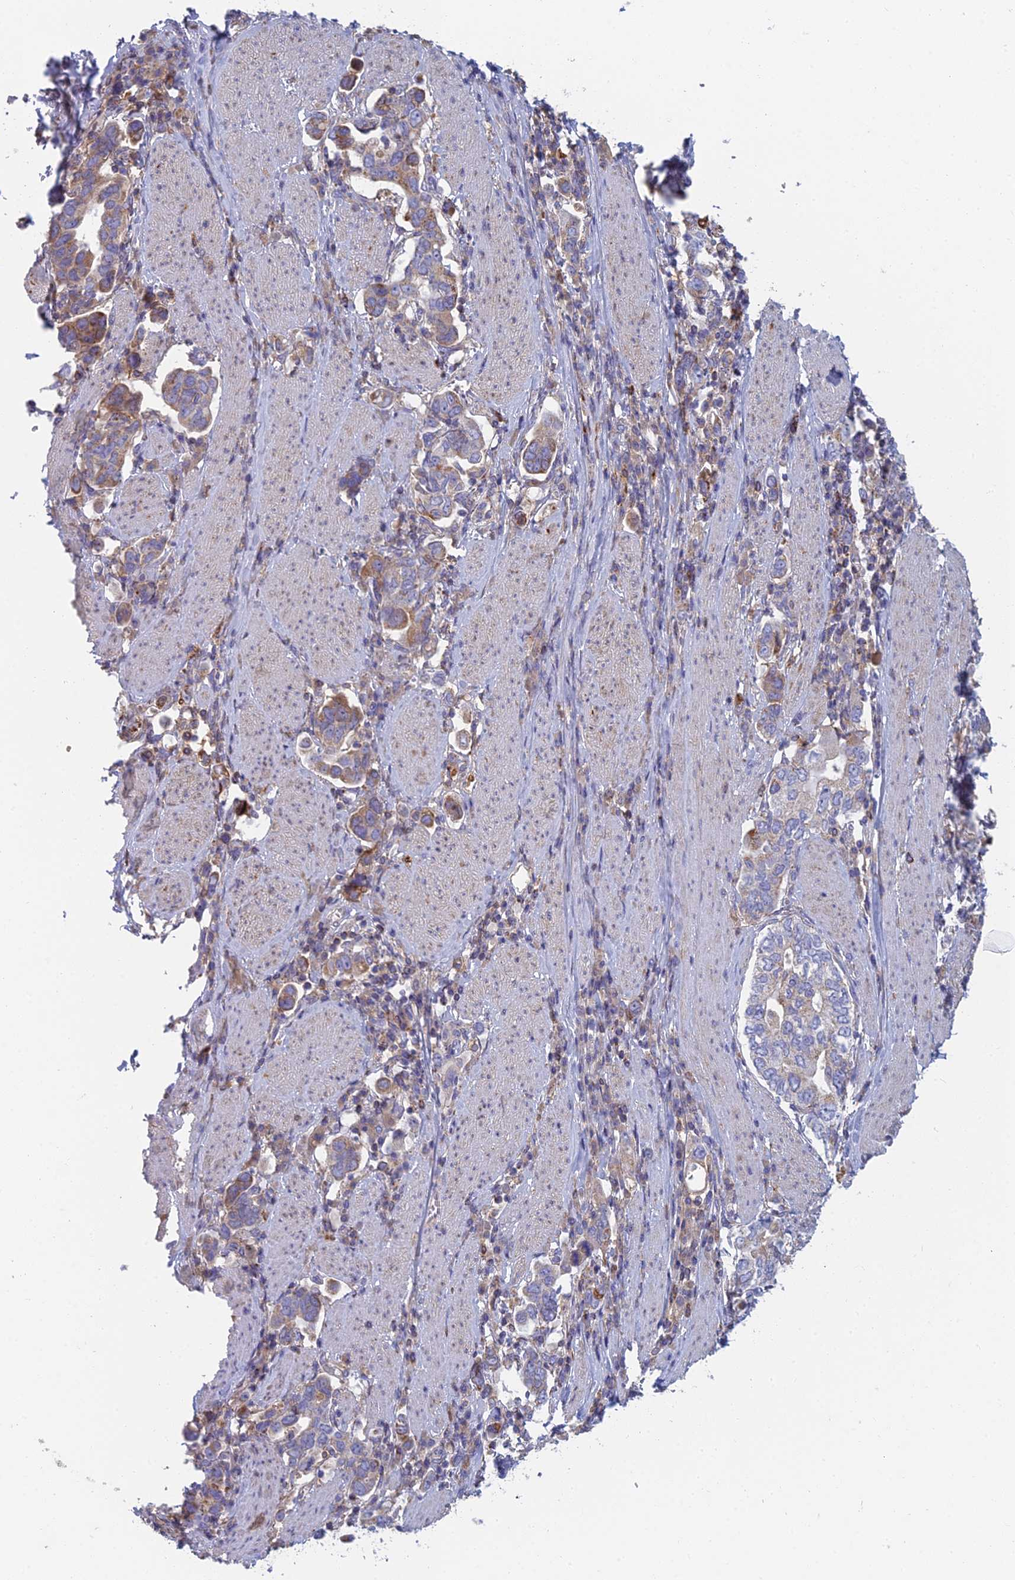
{"staining": {"intensity": "weak", "quantity": "25%-75%", "location": "cytoplasmic/membranous"}, "tissue": "stomach cancer", "cell_type": "Tumor cells", "image_type": "cancer", "snomed": [{"axis": "morphology", "description": "Adenocarcinoma, NOS"}, {"axis": "topography", "description": "Stomach, upper"}, {"axis": "topography", "description": "Stomach"}], "caption": "This photomicrograph displays immunohistochemistry (IHC) staining of stomach cancer, with low weak cytoplasmic/membranous expression in about 25%-75% of tumor cells.", "gene": "IFTAP", "patient": {"sex": "male", "age": 62}}